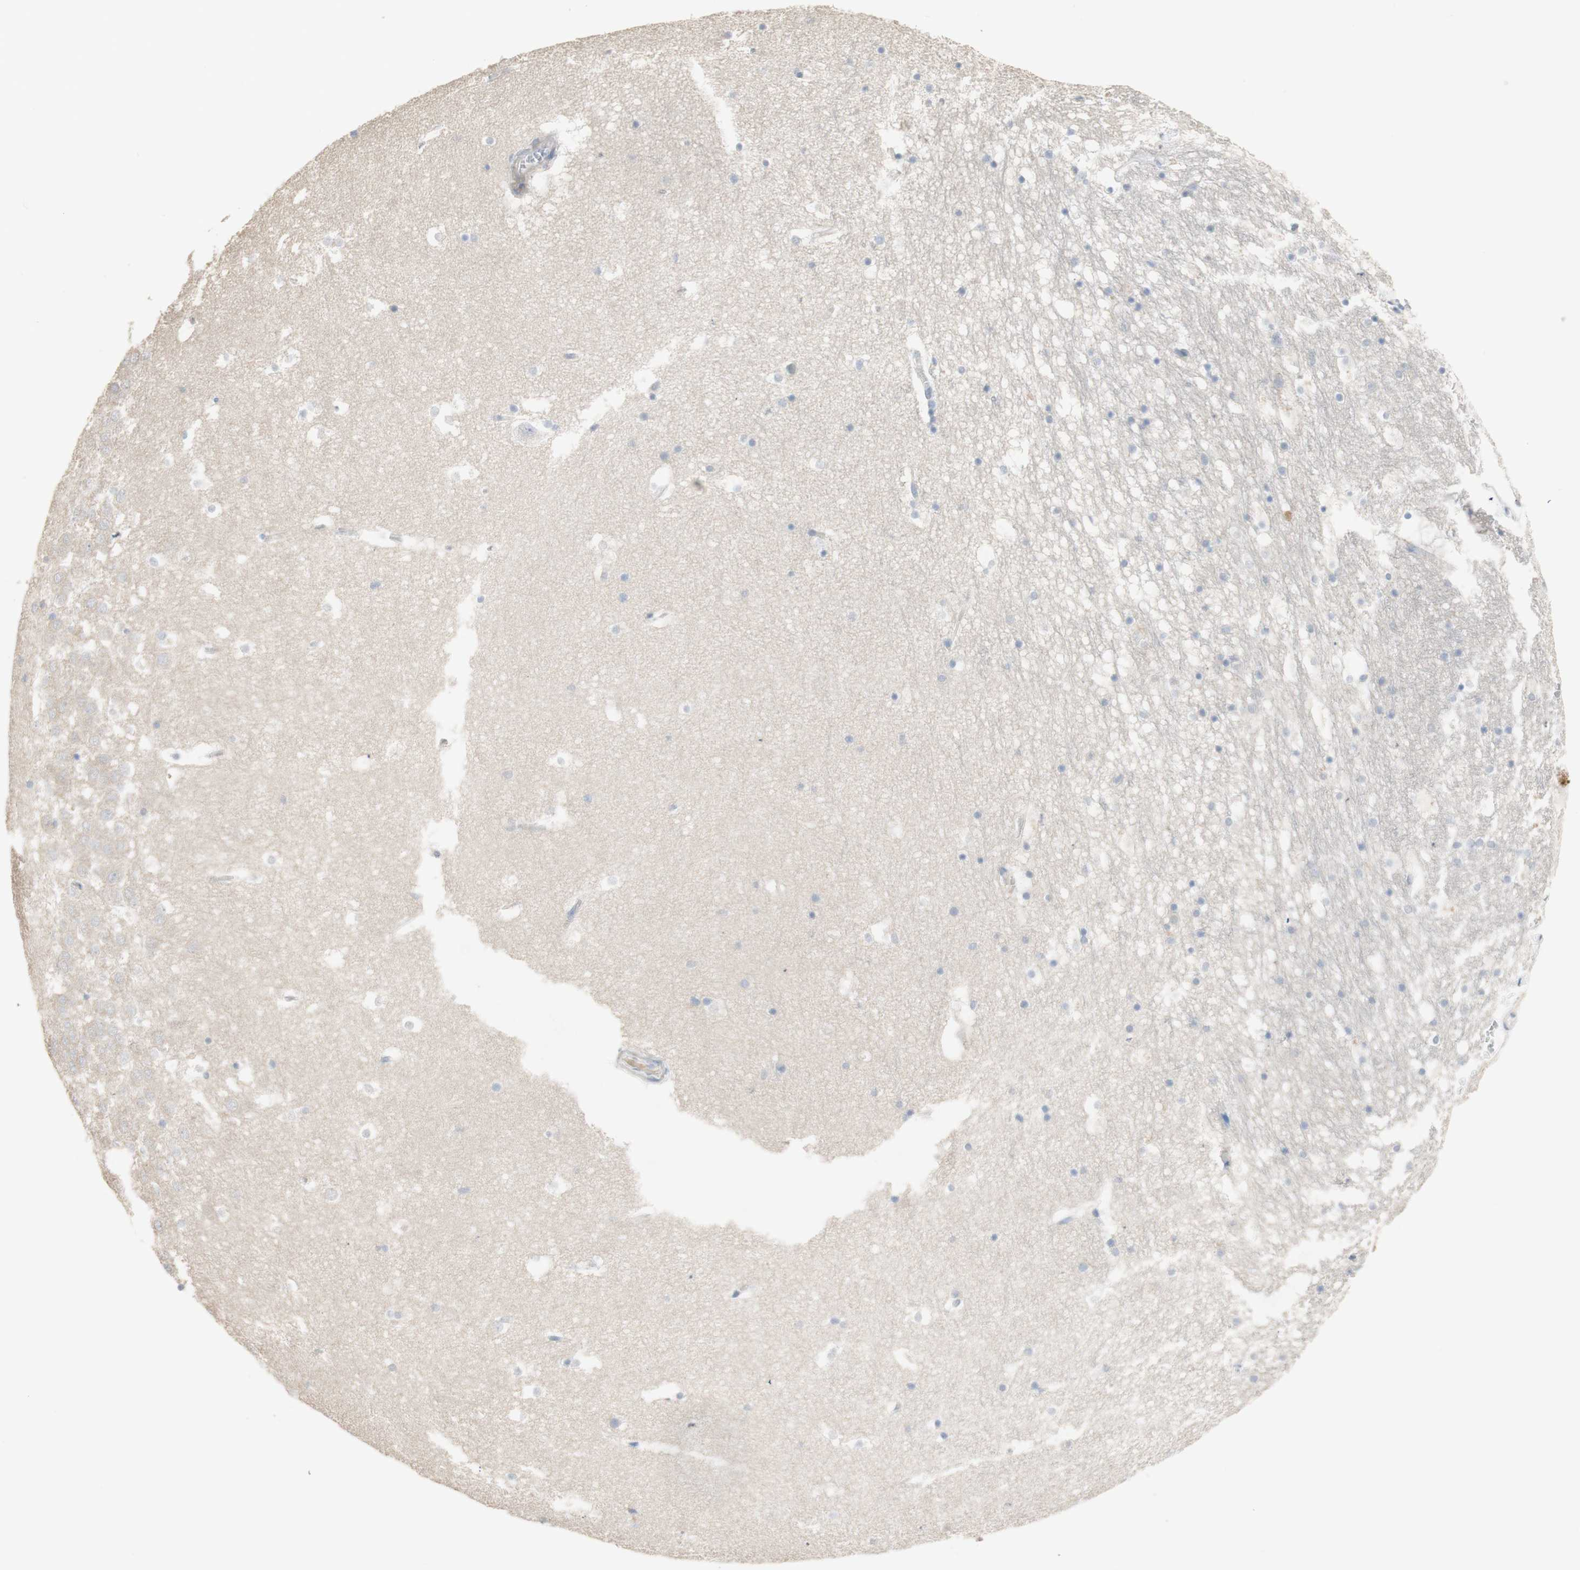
{"staining": {"intensity": "negative", "quantity": "none", "location": "none"}, "tissue": "hippocampus", "cell_type": "Glial cells", "image_type": "normal", "snomed": [{"axis": "morphology", "description": "Normal tissue, NOS"}, {"axis": "topography", "description": "Hippocampus"}], "caption": "DAB immunohistochemical staining of benign human hippocampus demonstrates no significant positivity in glial cells.", "gene": "MANEA", "patient": {"sex": "male", "age": 45}}